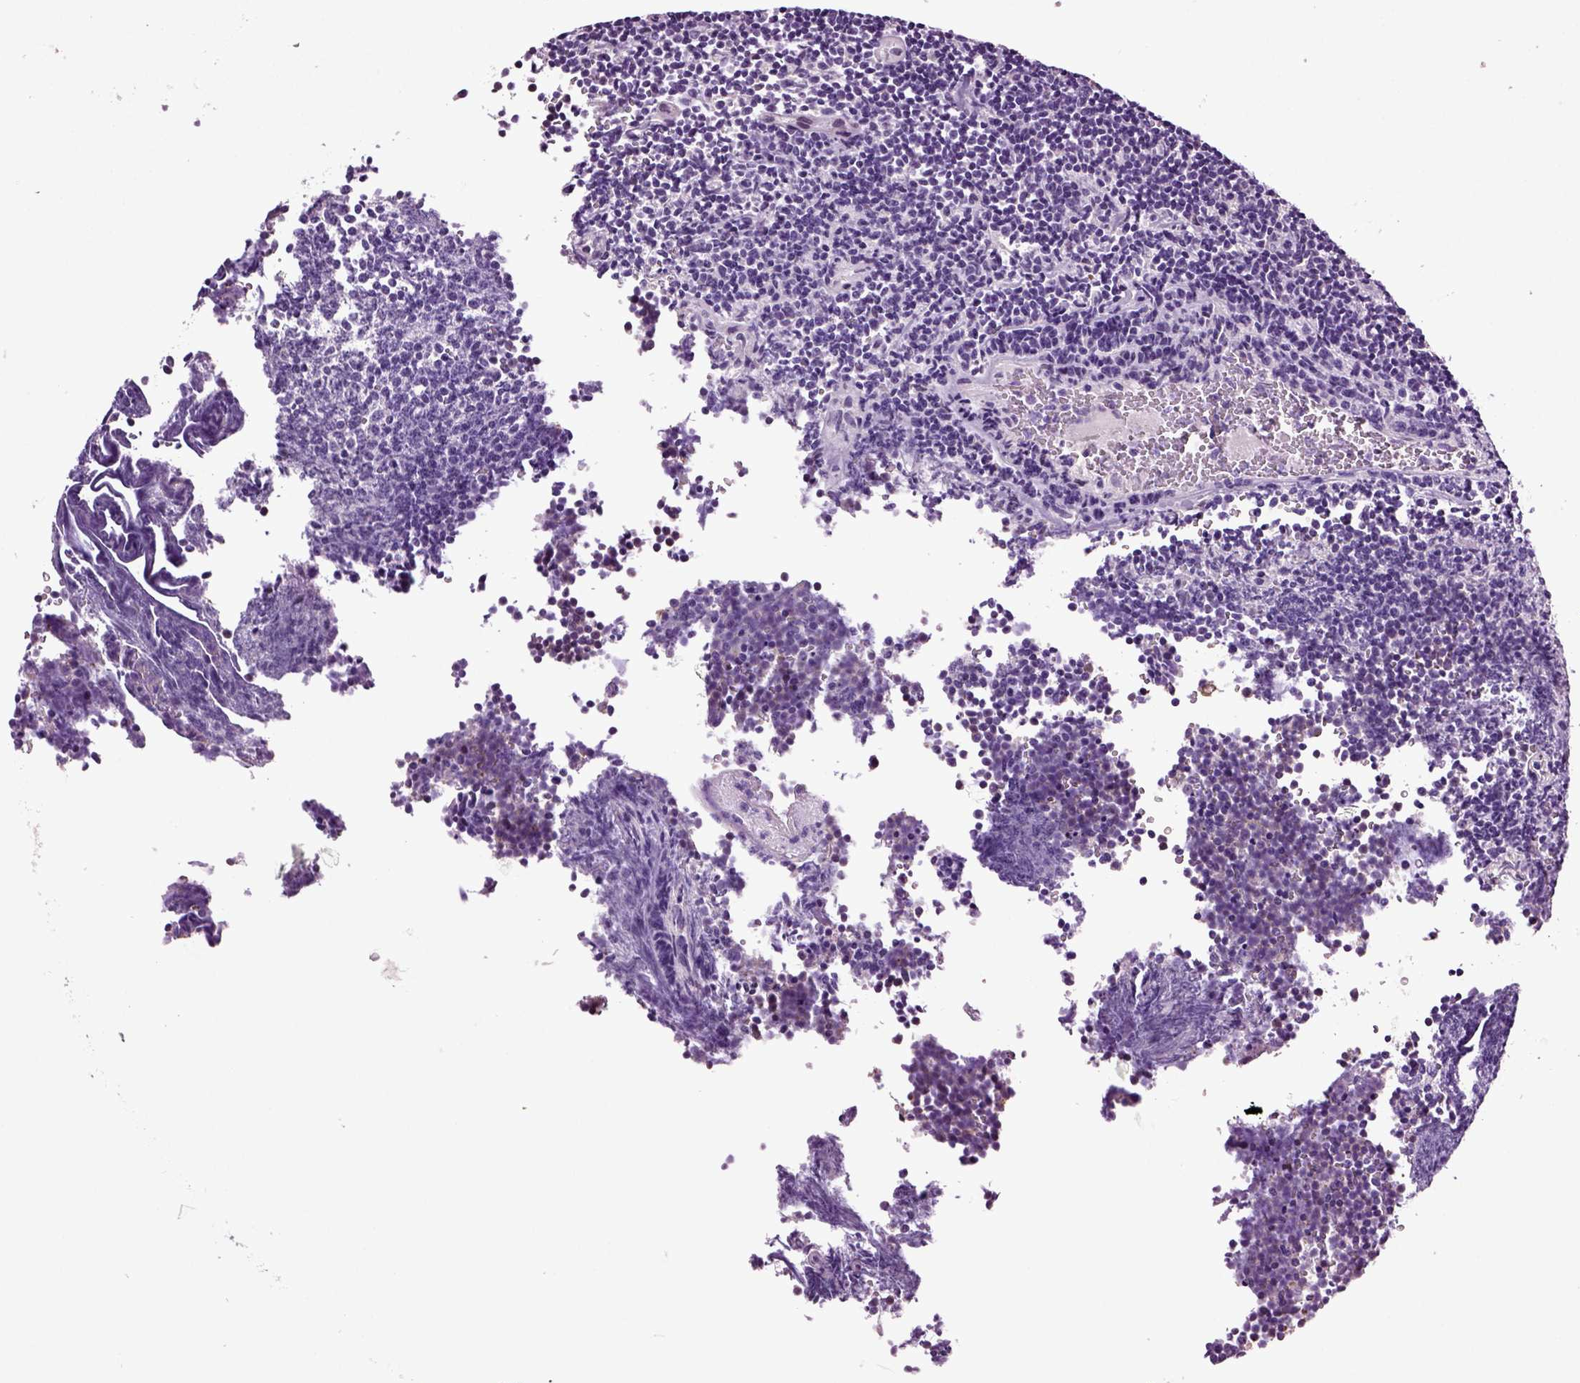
{"staining": {"intensity": "negative", "quantity": "none", "location": "none"}, "tissue": "lymphoma", "cell_type": "Tumor cells", "image_type": "cancer", "snomed": [{"axis": "morphology", "description": "Malignant lymphoma, non-Hodgkin's type, Low grade"}, {"axis": "topography", "description": "Brain"}], "caption": "Immunohistochemistry (IHC) micrograph of human low-grade malignant lymphoma, non-Hodgkin's type stained for a protein (brown), which shows no positivity in tumor cells.", "gene": "HAGHL", "patient": {"sex": "female", "age": 66}}